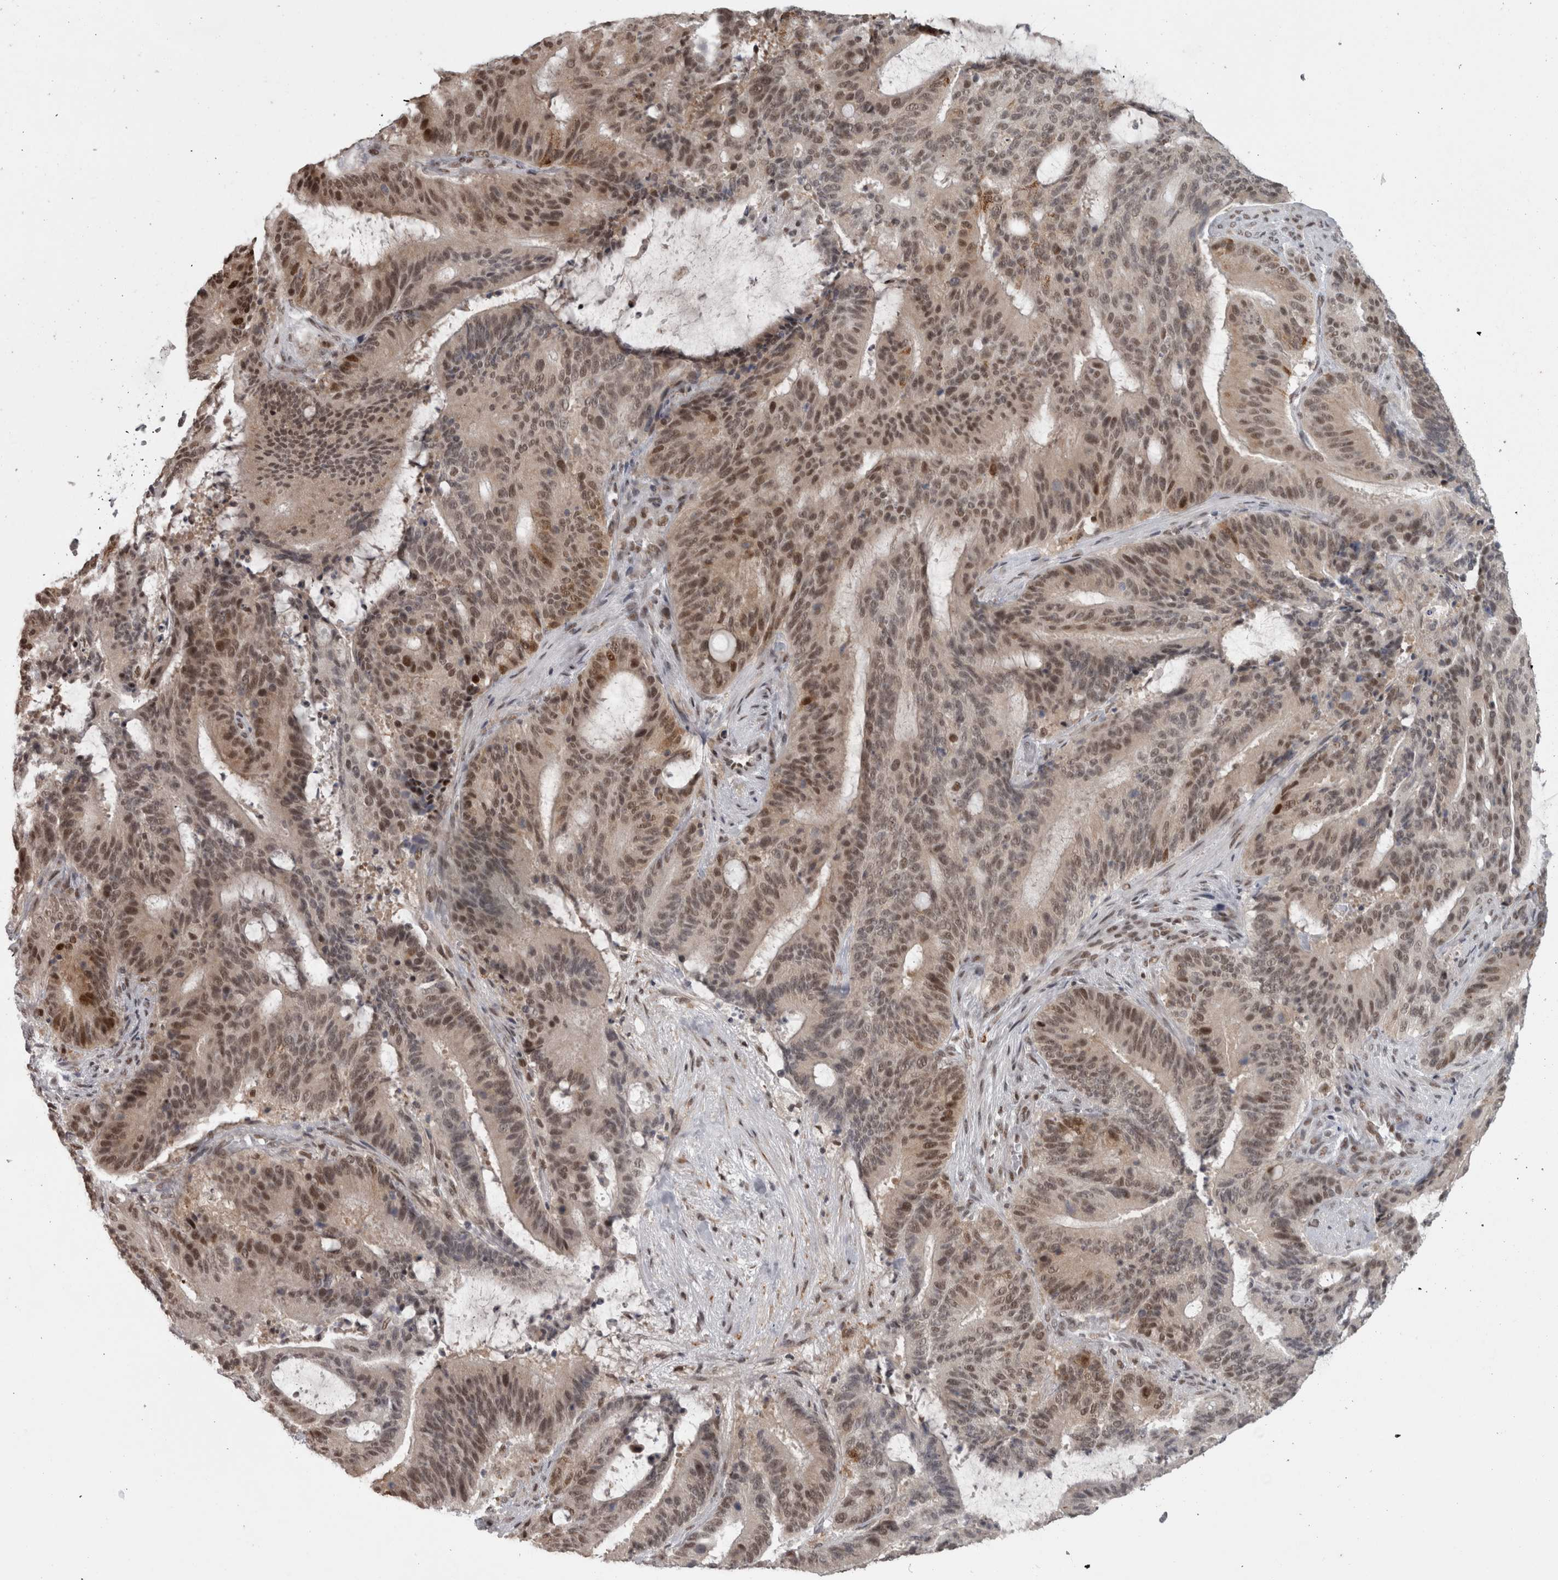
{"staining": {"intensity": "moderate", "quantity": ">75%", "location": "cytoplasmic/membranous,nuclear"}, "tissue": "liver cancer", "cell_type": "Tumor cells", "image_type": "cancer", "snomed": [{"axis": "morphology", "description": "Normal tissue, NOS"}, {"axis": "morphology", "description": "Cholangiocarcinoma"}, {"axis": "topography", "description": "Liver"}, {"axis": "topography", "description": "Peripheral nerve tissue"}], "caption": "This photomicrograph demonstrates liver cholangiocarcinoma stained with immunohistochemistry to label a protein in brown. The cytoplasmic/membranous and nuclear of tumor cells show moderate positivity for the protein. Nuclei are counter-stained blue.", "gene": "MICU3", "patient": {"sex": "female", "age": 73}}